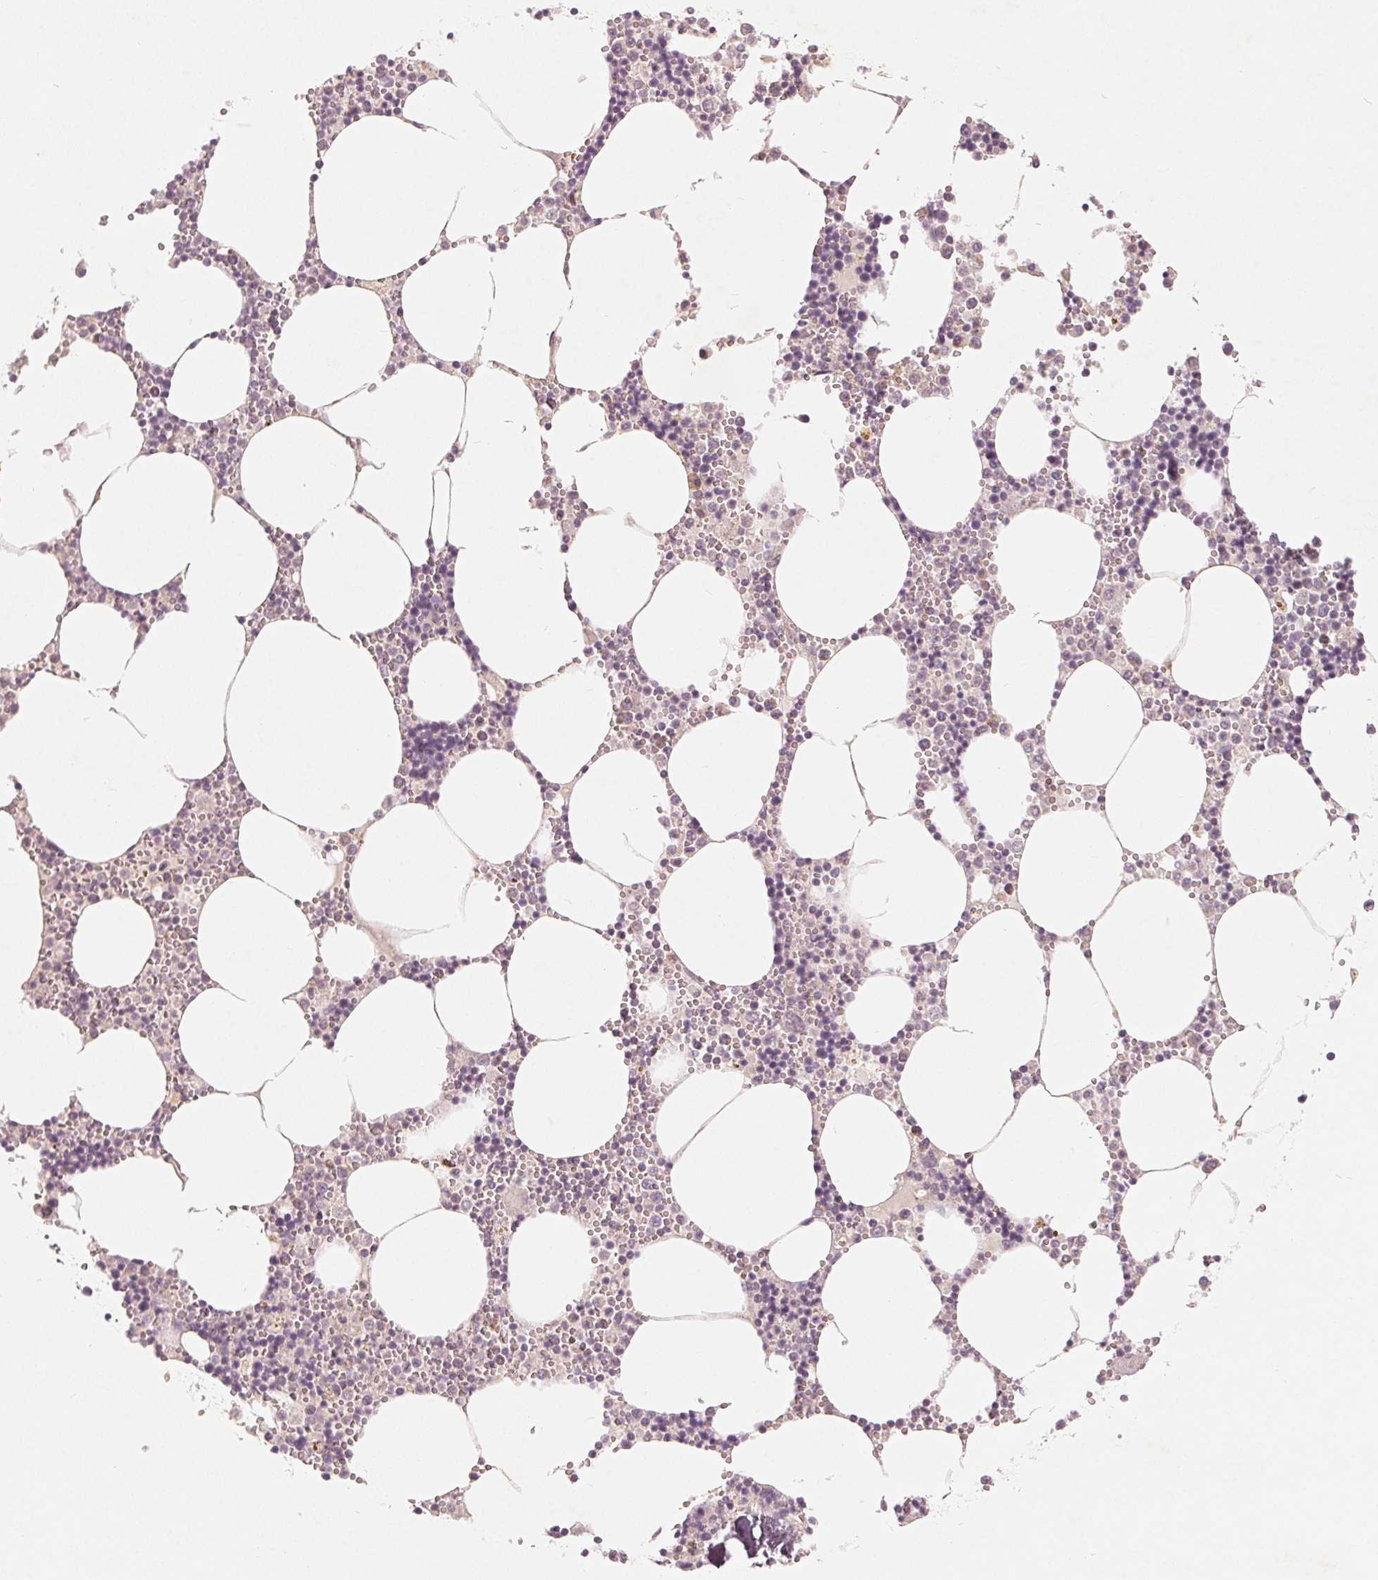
{"staining": {"intensity": "negative", "quantity": "none", "location": "none"}, "tissue": "bone marrow", "cell_type": "Hematopoietic cells", "image_type": "normal", "snomed": [{"axis": "morphology", "description": "Normal tissue, NOS"}, {"axis": "topography", "description": "Bone marrow"}], "caption": "Protein analysis of normal bone marrow exhibits no significant expression in hematopoietic cells. The staining was performed using DAB (3,3'-diaminobenzidine) to visualize the protein expression in brown, while the nuclei were stained in blue with hematoxylin (Magnification: 20x).", "gene": "GHITM", "patient": {"sex": "male", "age": 54}}